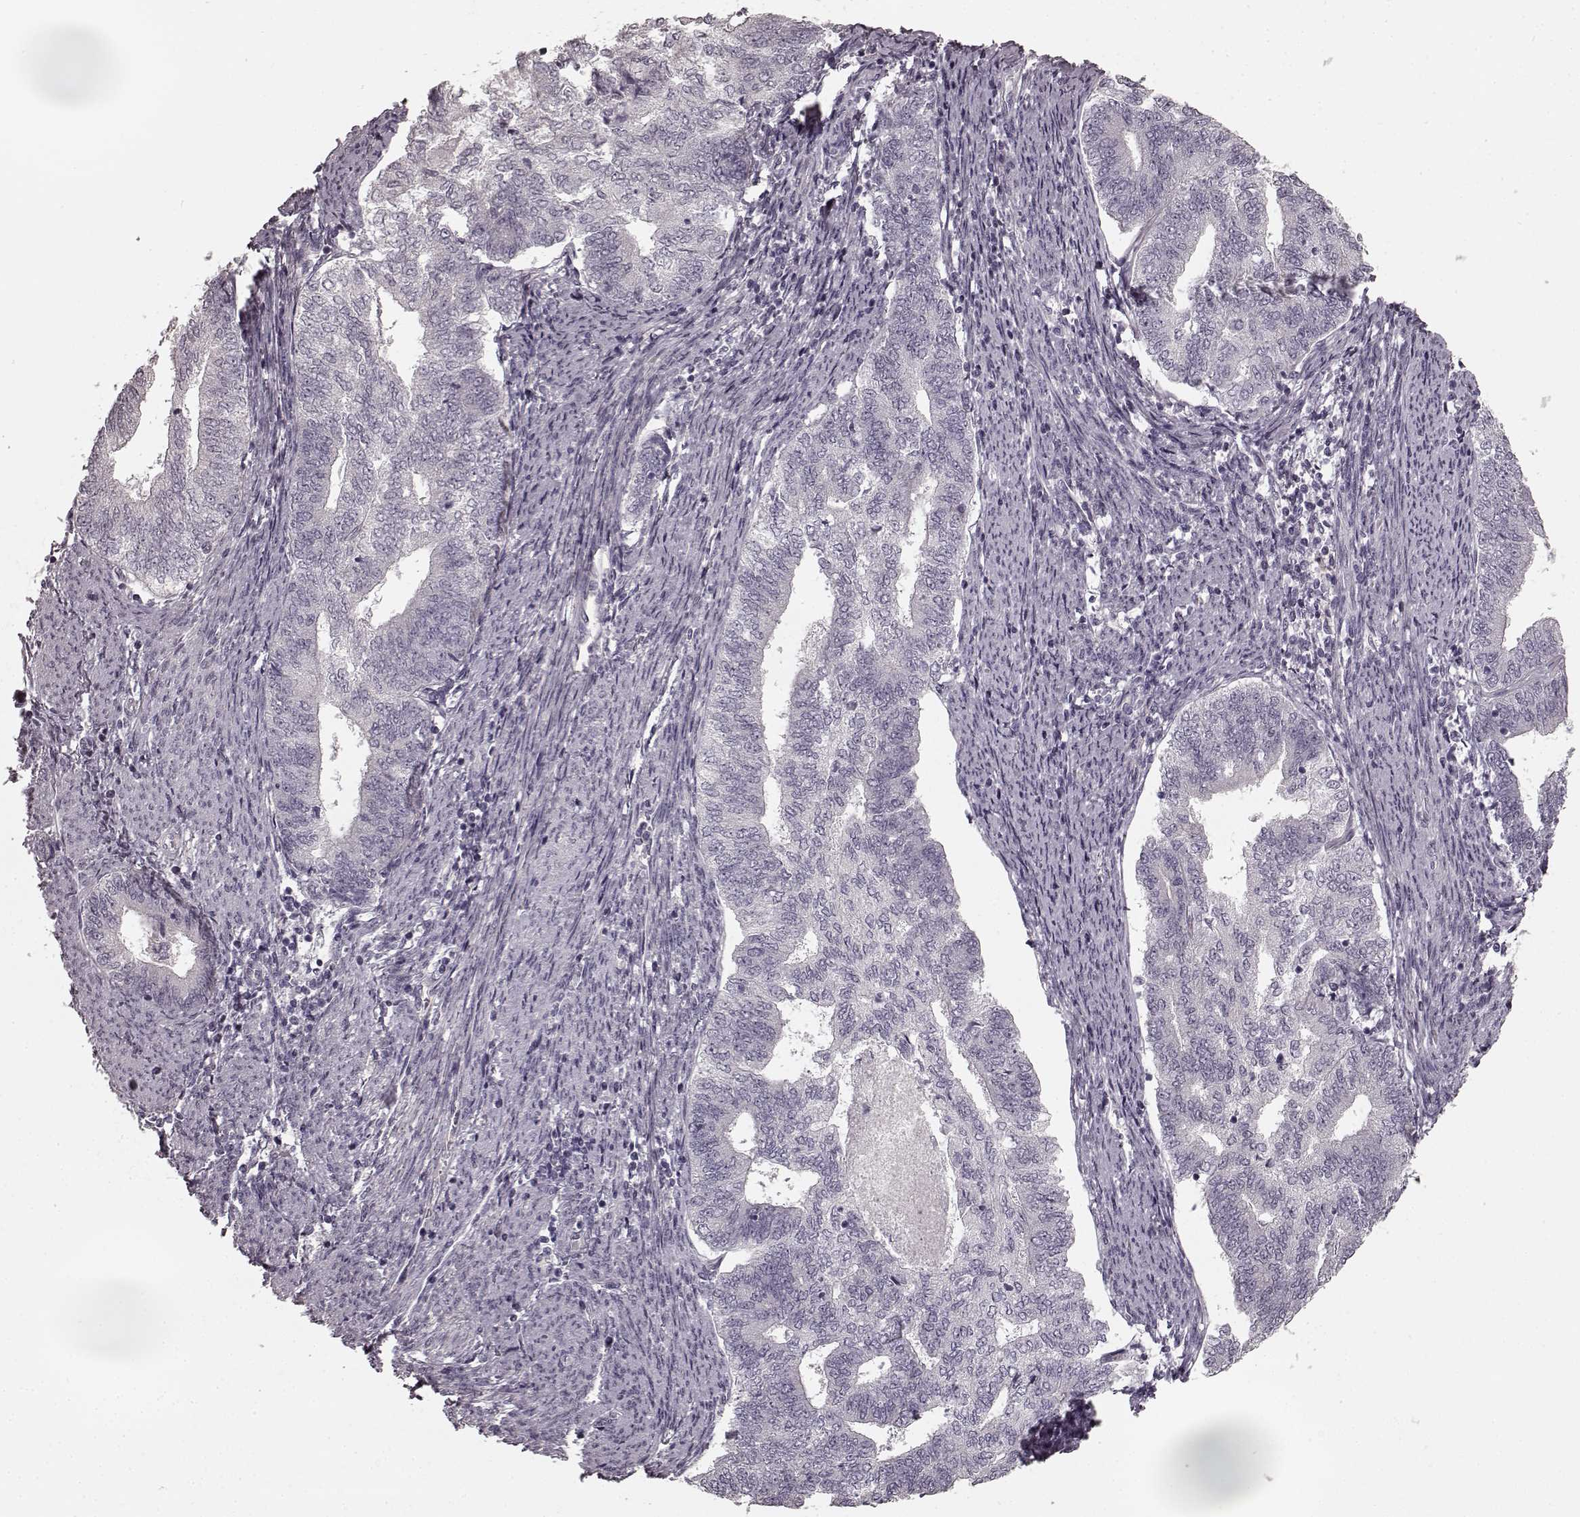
{"staining": {"intensity": "negative", "quantity": "none", "location": "none"}, "tissue": "endometrial cancer", "cell_type": "Tumor cells", "image_type": "cancer", "snomed": [{"axis": "morphology", "description": "Adenocarcinoma, NOS"}, {"axis": "topography", "description": "Endometrium"}], "caption": "IHC photomicrograph of human endometrial cancer (adenocarcinoma) stained for a protein (brown), which demonstrates no staining in tumor cells.", "gene": "PRKCE", "patient": {"sex": "female", "age": 65}}